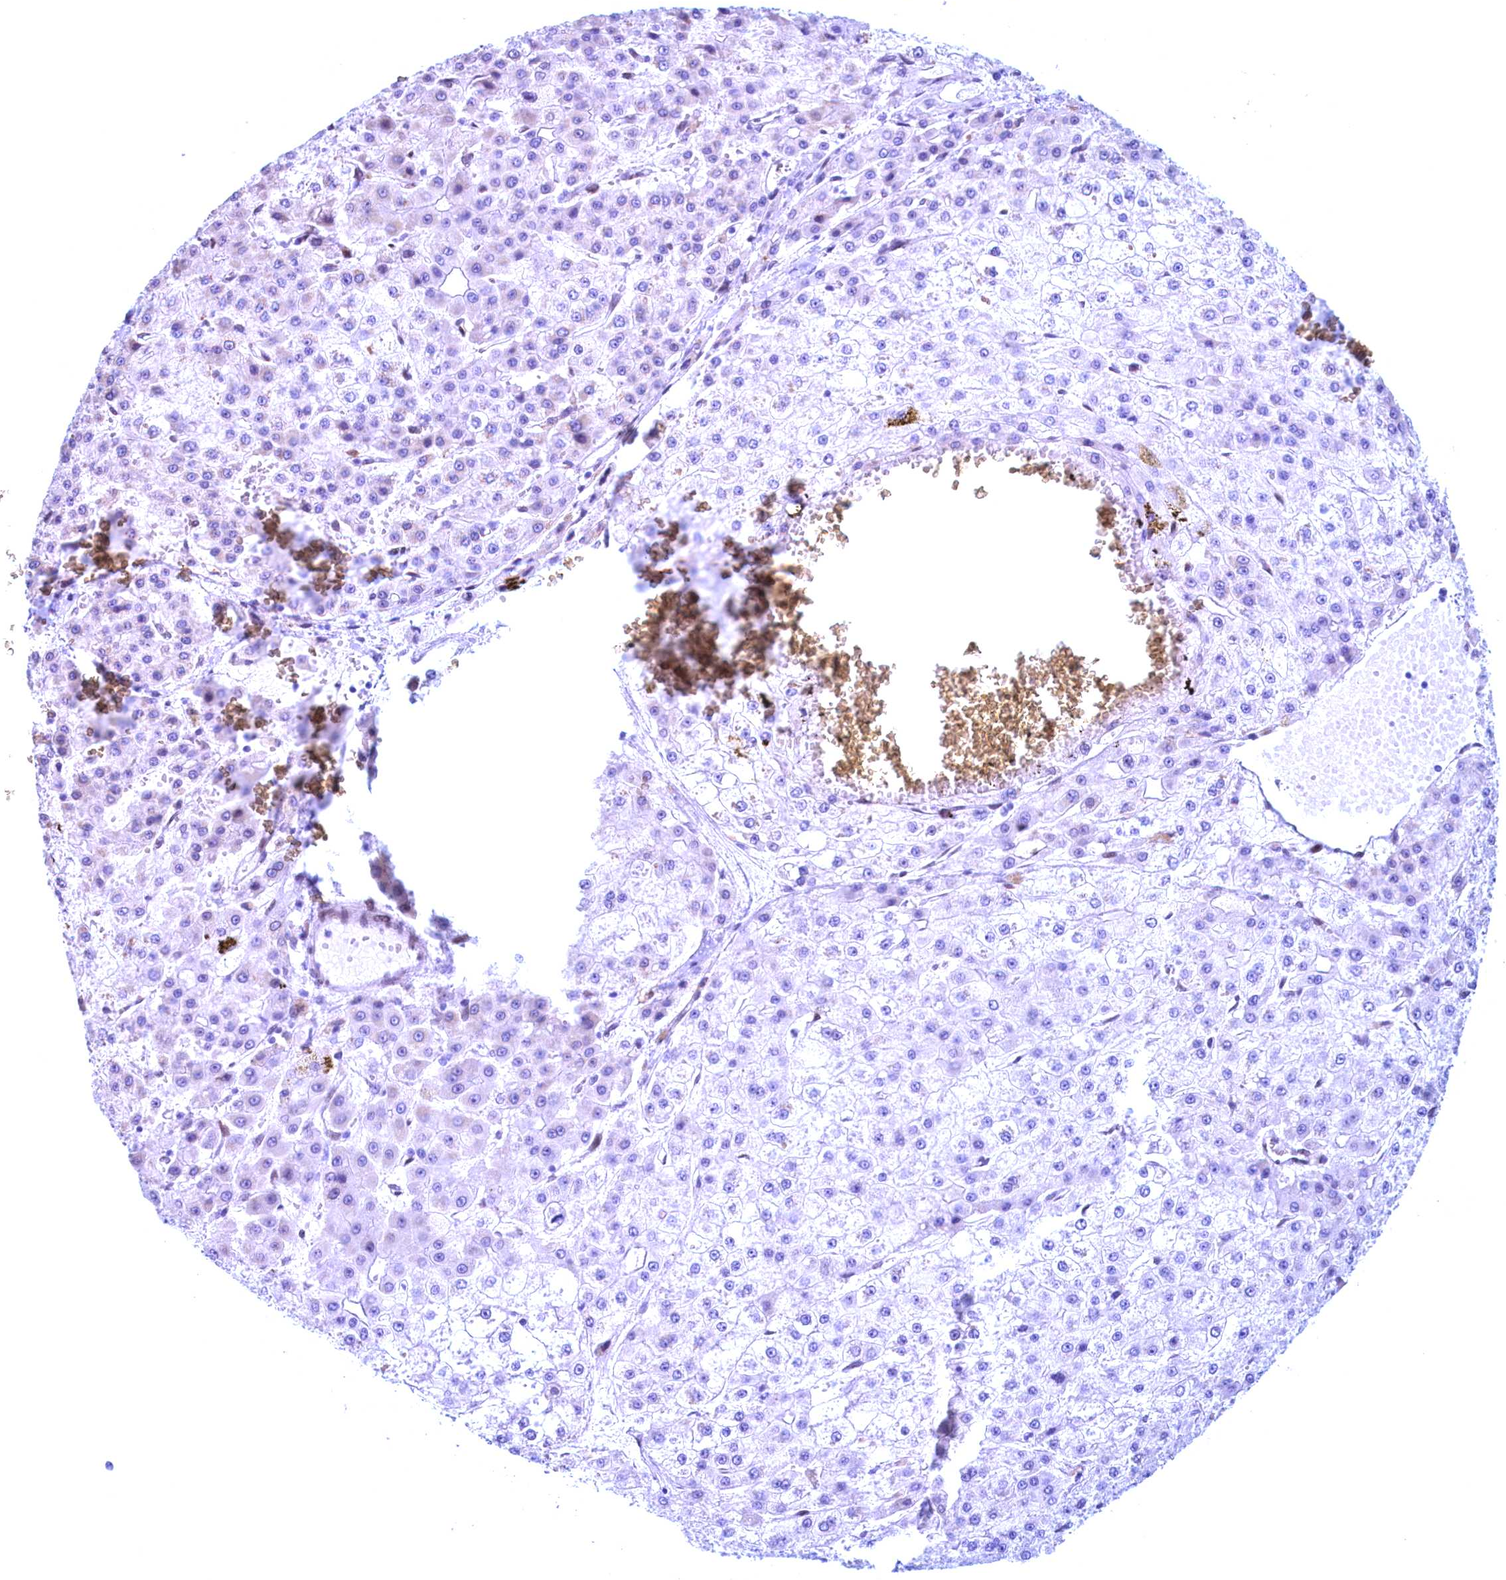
{"staining": {"intensity": "negative", "quantity": "none", "location": "none"}, "tissue": "liver cancer", "cell_type": "Tumor cells", "image_type": "cancer", "snomed": [{"axis": "morphology", "description": "Carcinoma, Hepatocellular, NOS"}, {"axis": "topography", "description": "Liver"}], "caption": "High magnification brightfield microscopy of hepatocellular carcinoma (liver) stained with DAB (3,3'-diaminobenzidine) (brown) and counterstained with hematoxylin (blue): tumor cells show no significant staining. (DAB immunohistochemistry visualized using brightfield microscopy, high magnification).", "gene": "GPSM1", "patient": {"sex": "male", "age": 47}}